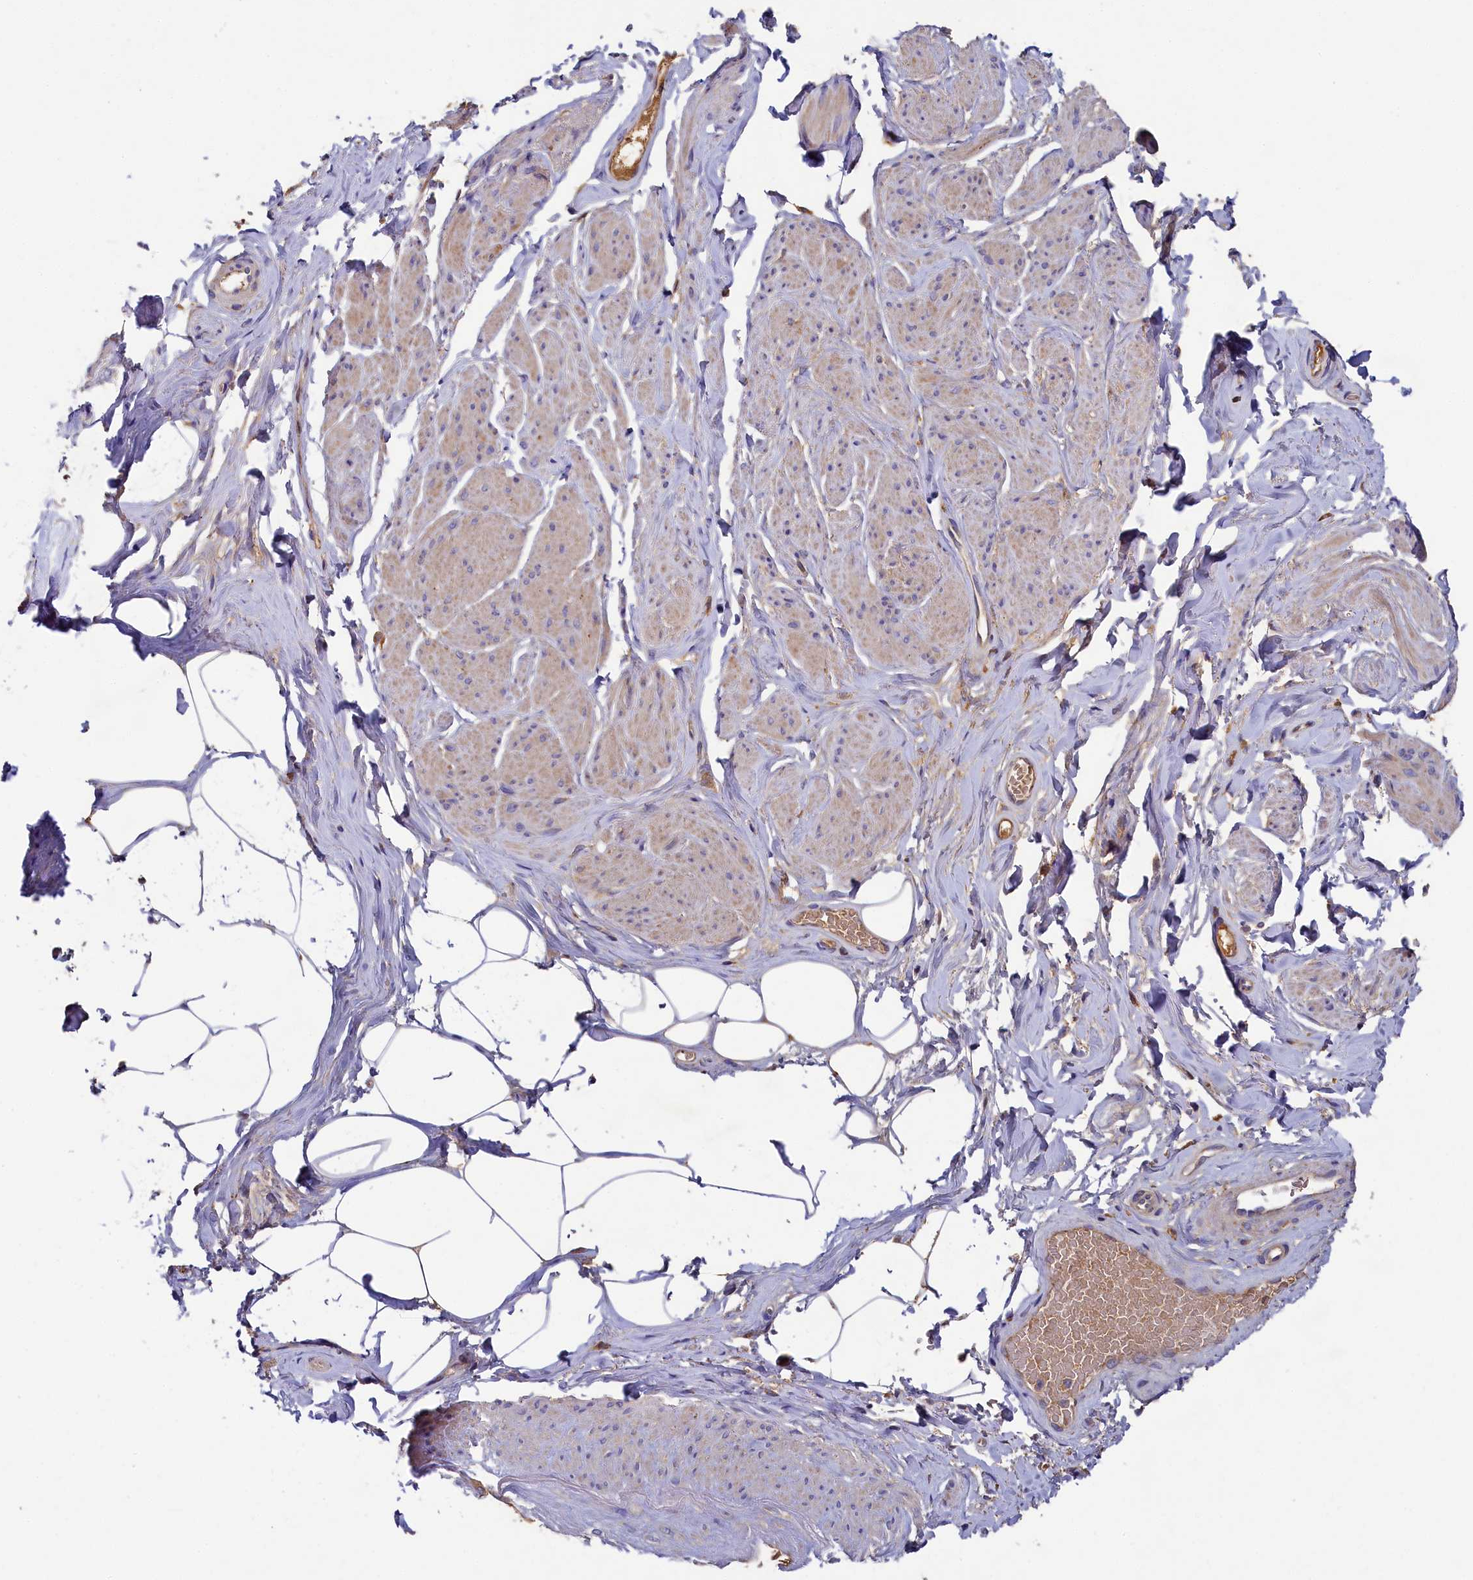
{"staining": {"intensity": "weak", "quantity": "25%-75%", "location": "cytoplasmic/membranous"}, "tissue": "smooth muscle", "cell_type": "Smooth muscle cells", "image_type": "normal", "snomed": [{"axis": "morphology", "description": "Normal tissue, NOS"}, {"axis": "topography", "description": "Smooth muscle"}, {"axis": "topography", "description": "Peripheral nerve tissue"}], "caption": "Benign smooth muscle shows weak cytoplasmic/membranous positivity in approximately 25%-75% of smooth muscle cells, visualized by immunohistochemistry. (Stains: DAB (3,3'-diaminobenzidine) in brown, nuclei in blue, Microscopy: brightfield microscopy at high magnification).", "gene": "SEC31B", "patient": {"sex": "male", "age": 69}}